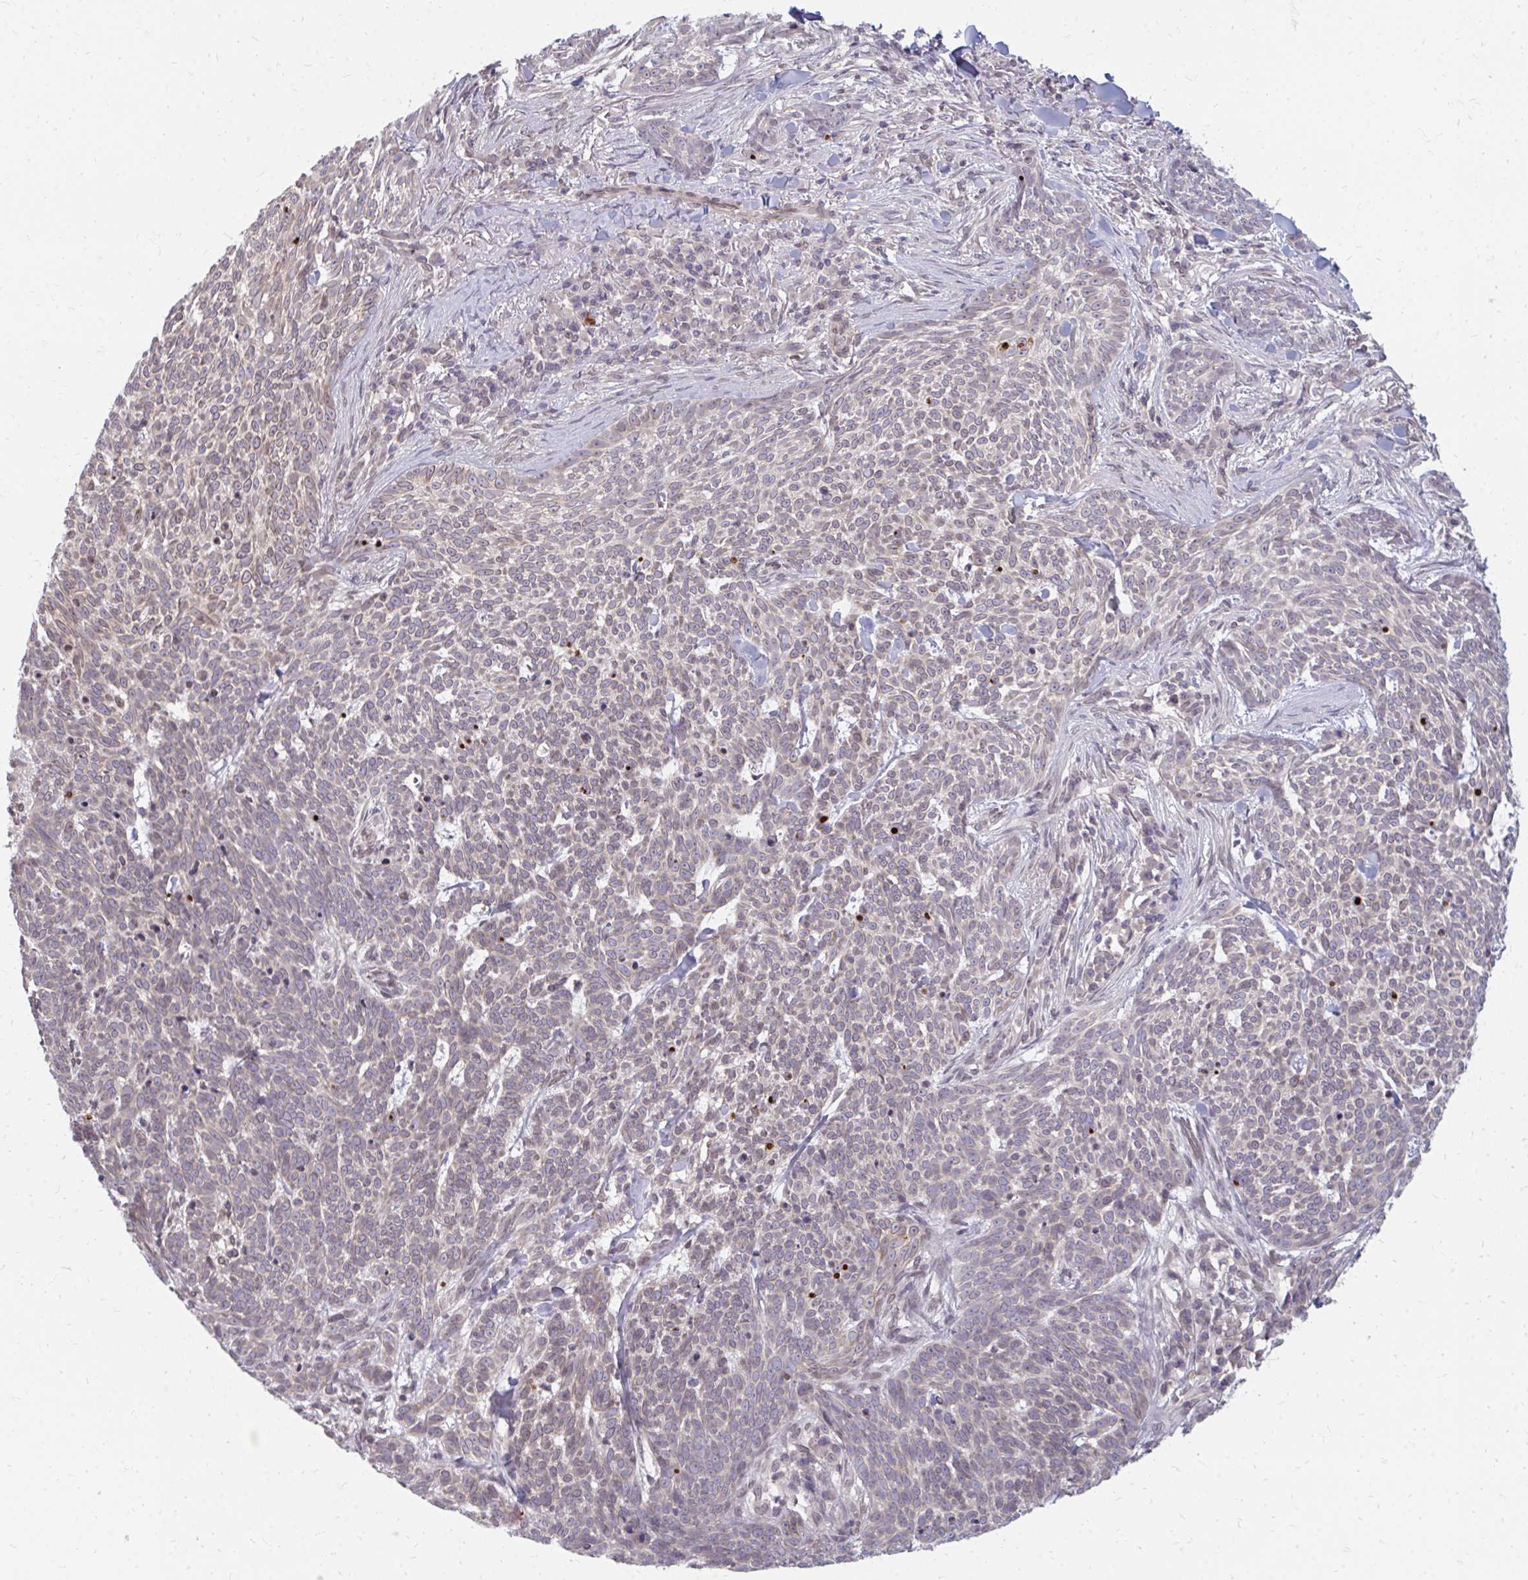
{"staining": {"intensity": "weak", "quantity": "<25%", "location": "cytoplasmic/membranous"}, "tissue": "skin cancer", "cell_type": "Tumor cells", "image_type": "cancer", "snomed": [{"axis": "morphology", "description": "Basal cell carcinoma"}, {"axis": "topography", "description": "Skin"}], "caption": "This is a photomicrograph of immunohistochemistry (IHC) staining of skin cancer, which shows no staining in tumor cells. (DAB IHC with hematoxylin counter stain).", "gene": "GPC5", "patient": {"sex": "female", "age": 93}}